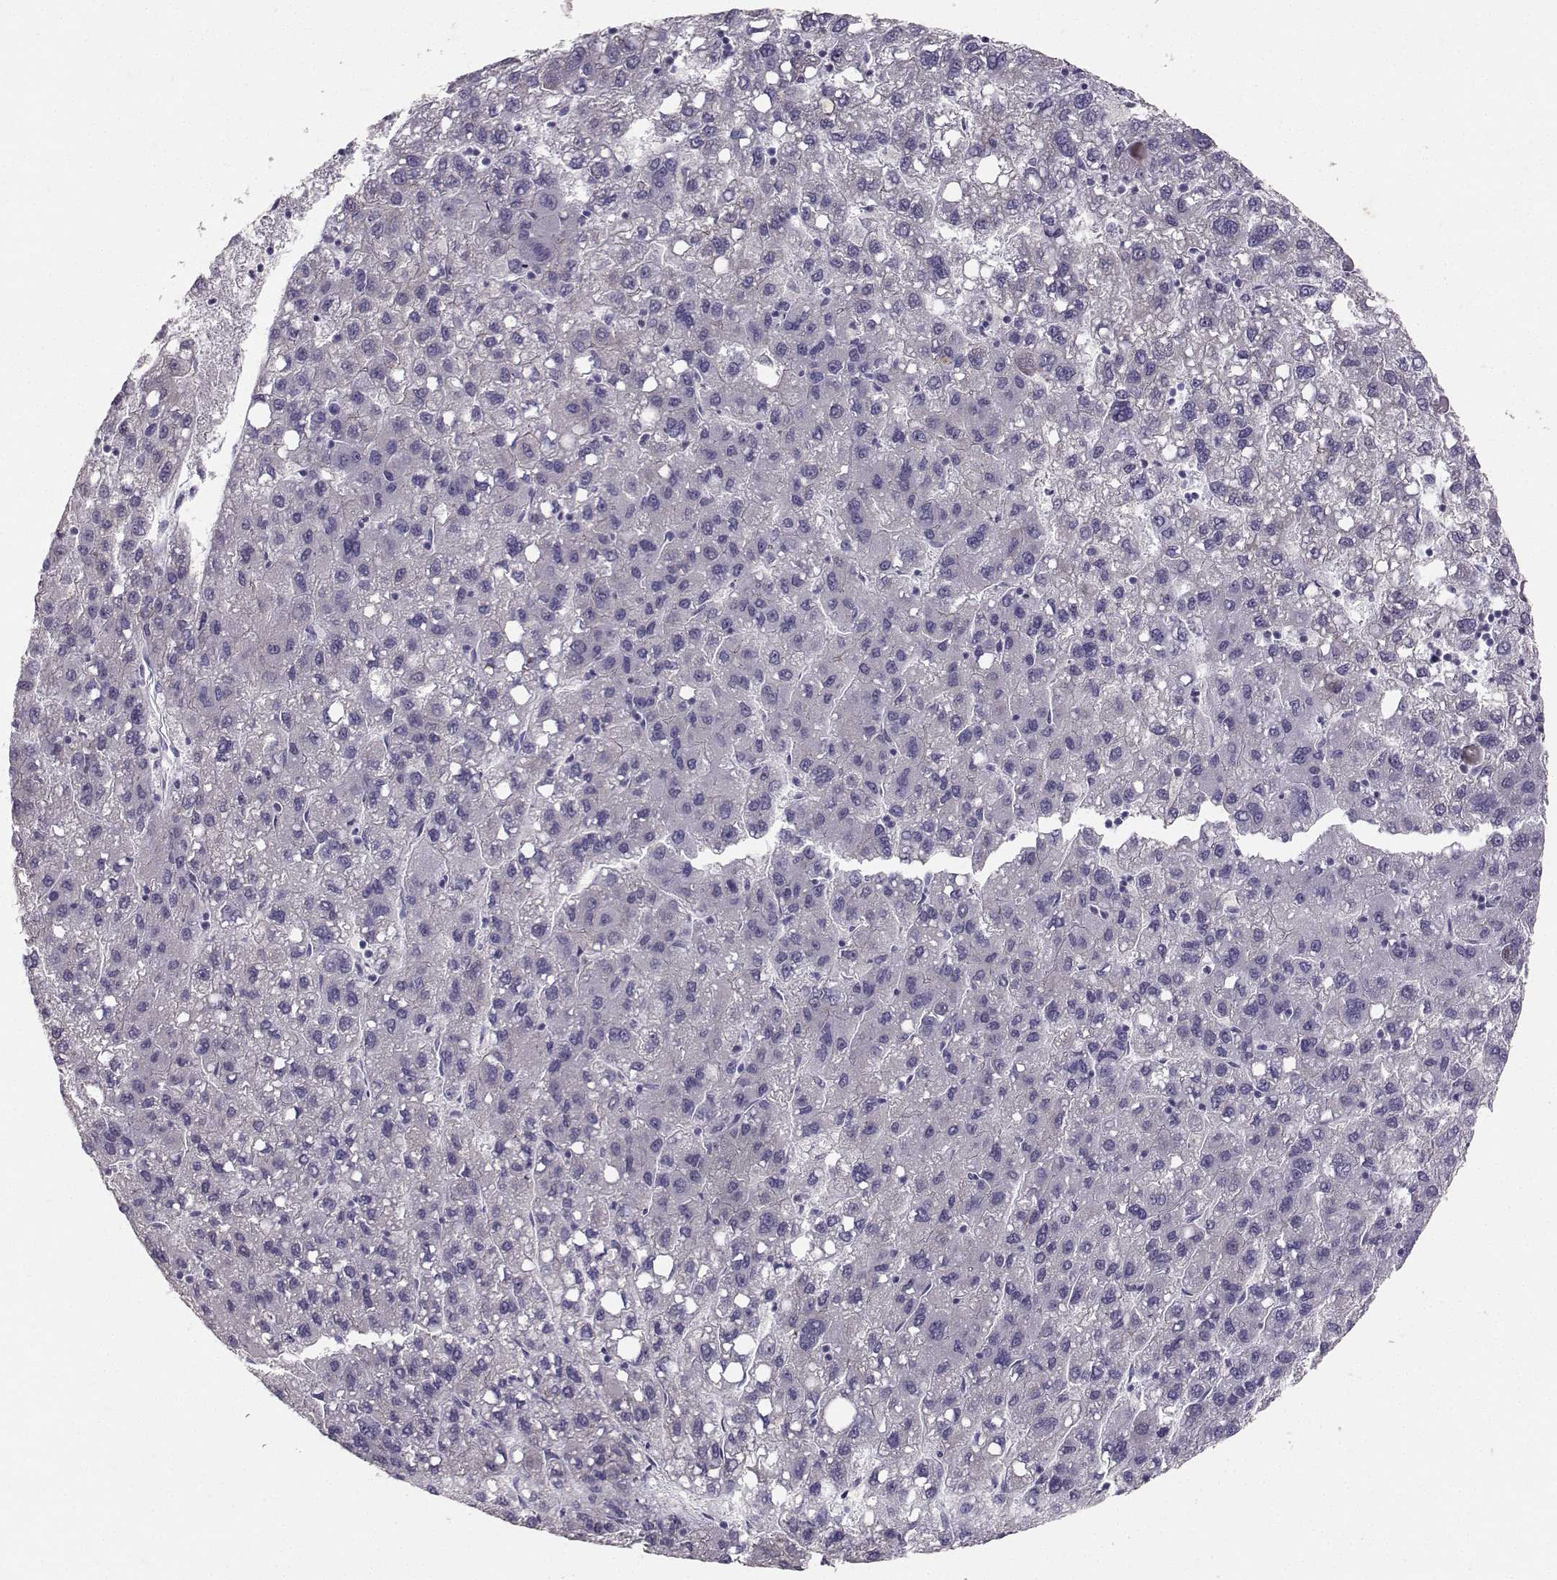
{"staining": {"intensity": "negative", "quantity": "none", "location": "none"}, "tissue": "liver cancer", "cell_type": "Tumor cells", "image_type": "cancer", "snomed": [{"axis": "morphology", "description": "Carcinoma, Hepatocellular, NOS"}, {"axis": "topography", "description": "Liver"}], "caption": "Tumor cells are negative for brown protein staining in liver cancer (hepatocellular carcinoma).", "gene": "PKP2", "patient": {"sex": "female", "age": 82}}